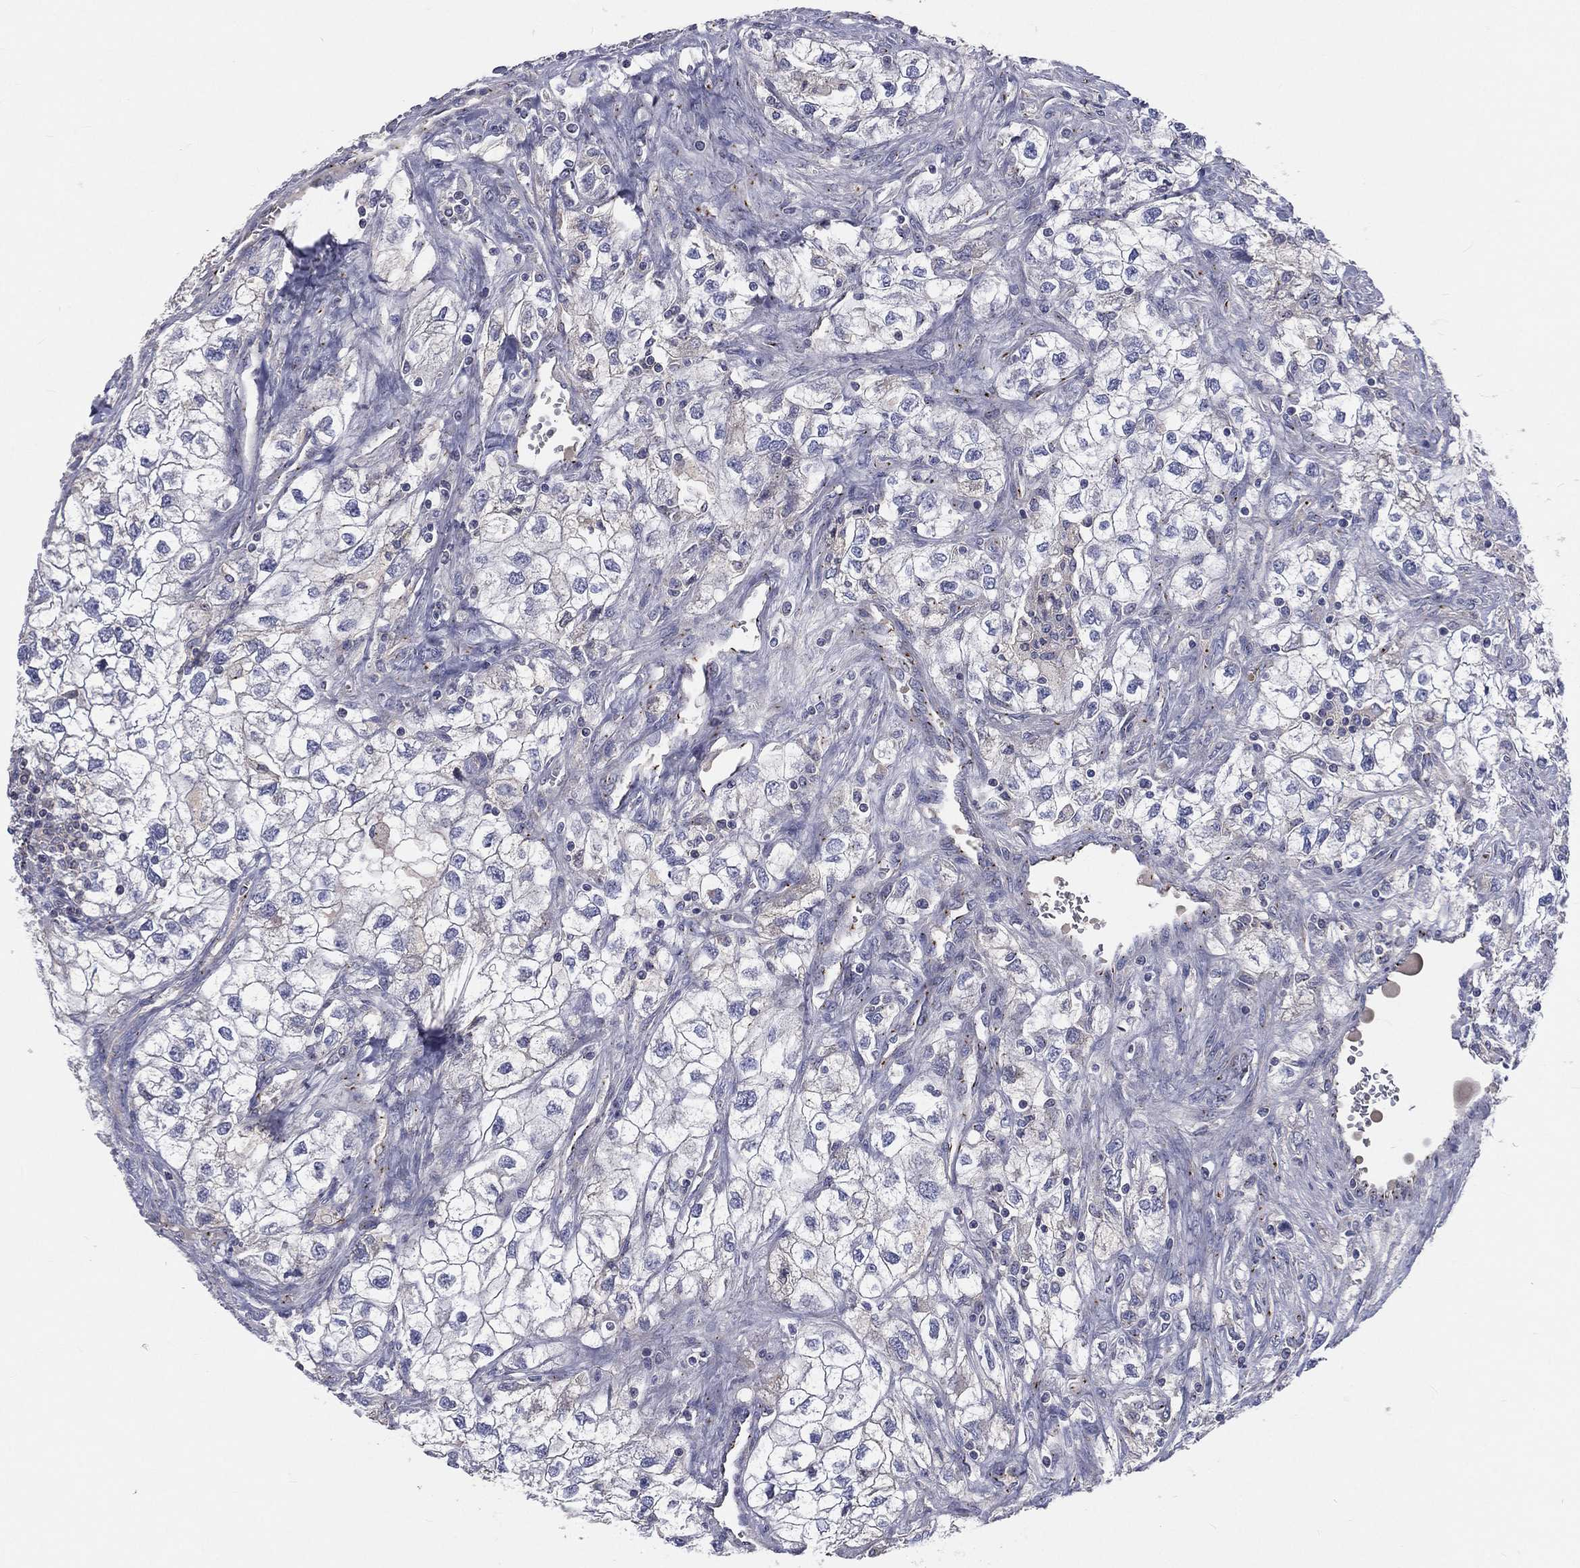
{"staining": {"intensity": "negative", "quantity": "none", "location": "none"}, "tissue": "renal cancer", "cell_type": "Tumor cells", "image_type": "cancer", "snomed": [{"axis": "morphology", "description": "Adenocarcinoma, NOS"}, {"axis": "topography", "description": "Kidney"}], "caption": "Protein analysis of renal cancer (adenocarcinoma) displays no significant staining in tumor cells.", "gene": "CROCC", "patient": {"sex": "male", "age": 59}}